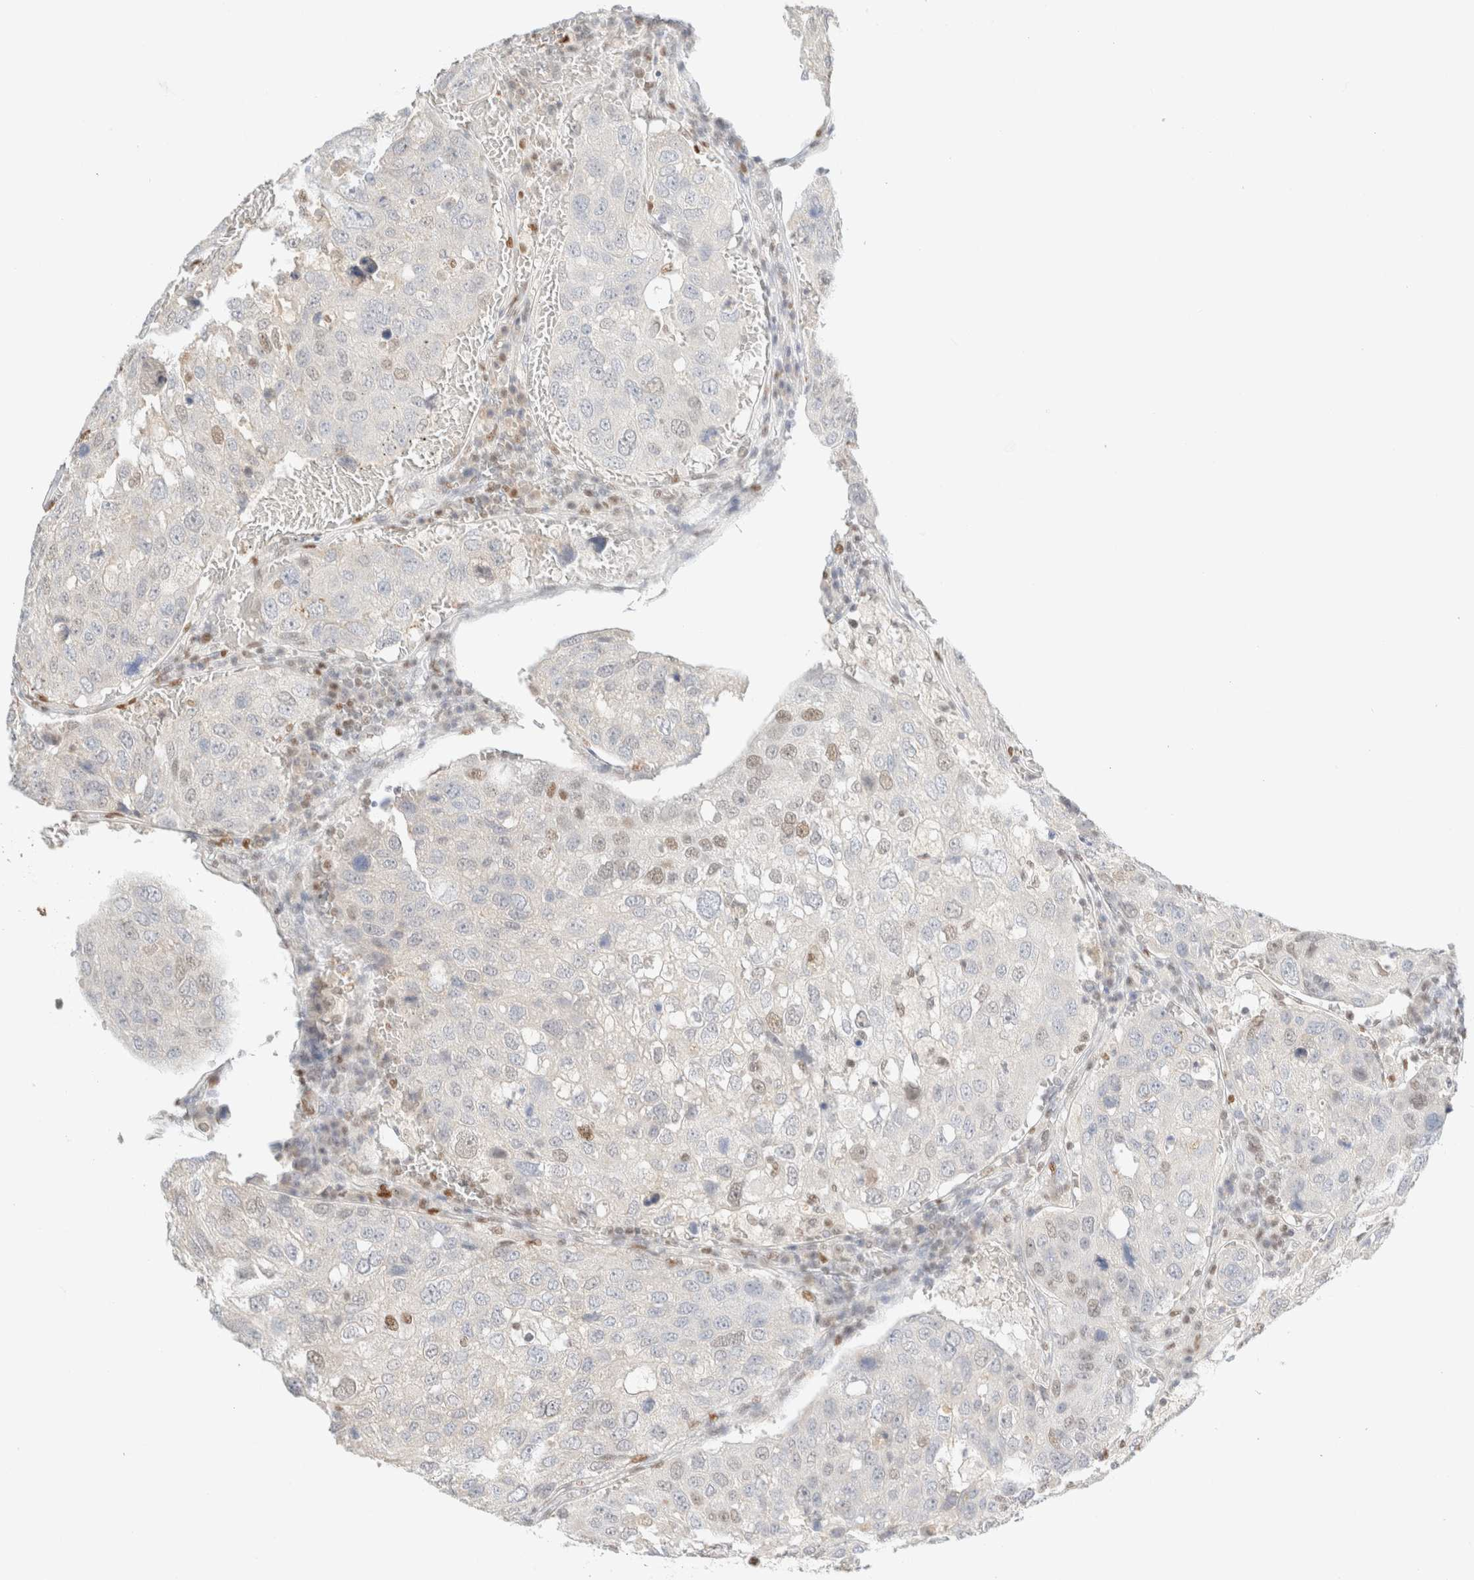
{"staining": {"intensity": "weak", "quantity": "<25%", "location": "nuclear"}, "tissue": "urothelial cancer", "cell_type": "Tumor cells", "image_type": "cancer", "snomed": [{"axis": "morphology", "description": "Urothelial carcinoma, High grade"}, {"axis": "topography", "description": "Lymph node"}, {"axis": "topography", "description": "Urinary bladder"}], "caption": "Urothelial cancer was stained to show a protein in brown. There is no significant staining in tumor cells.", "gene": "DDB2", "patient": {"sex": "male", "age": 51}}